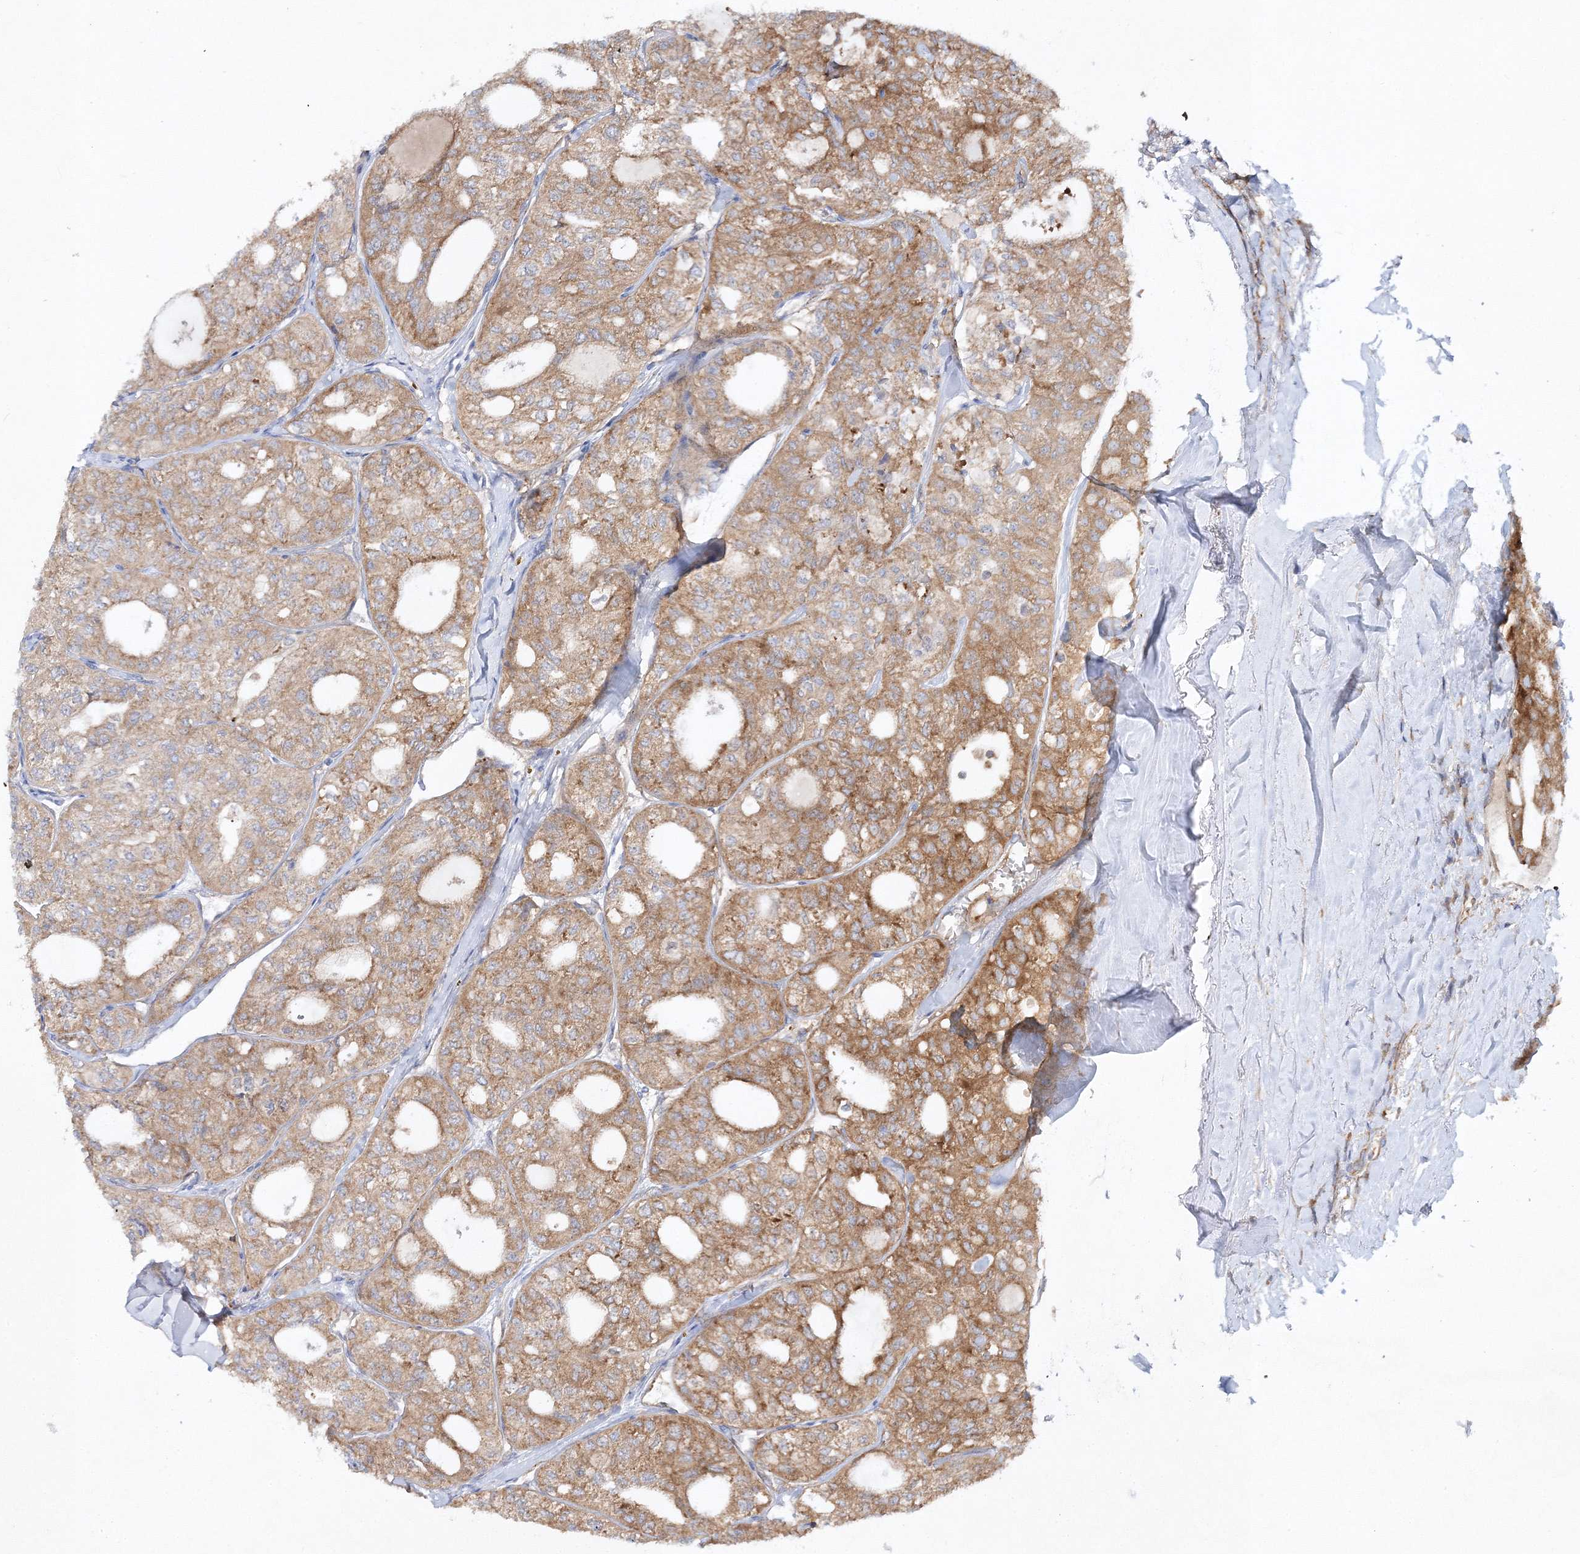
{"staining": {"intensity": "moderate", "quantity": "25%-75%", "location": "cytoplasmic/membranous"}, "tissue": "thyroid cancer", "cell_type": "Tumor cells", "image_type": "cancer", "snomed": [{"axis": "morphology", "description": "Follicular adenoma carcinoma, NOS"}, {"axis": "topography", "description": "Thyroid gland"}], "caption": "Brown immunohistochemical staining in thyroid follicular adenoma carcinoma displays moderate cytoplasmic/membranous staining in approximately 25%-75% of tumor cells.", "gene": "WDR37", "patient": {"sex": "male", "age": 75}}